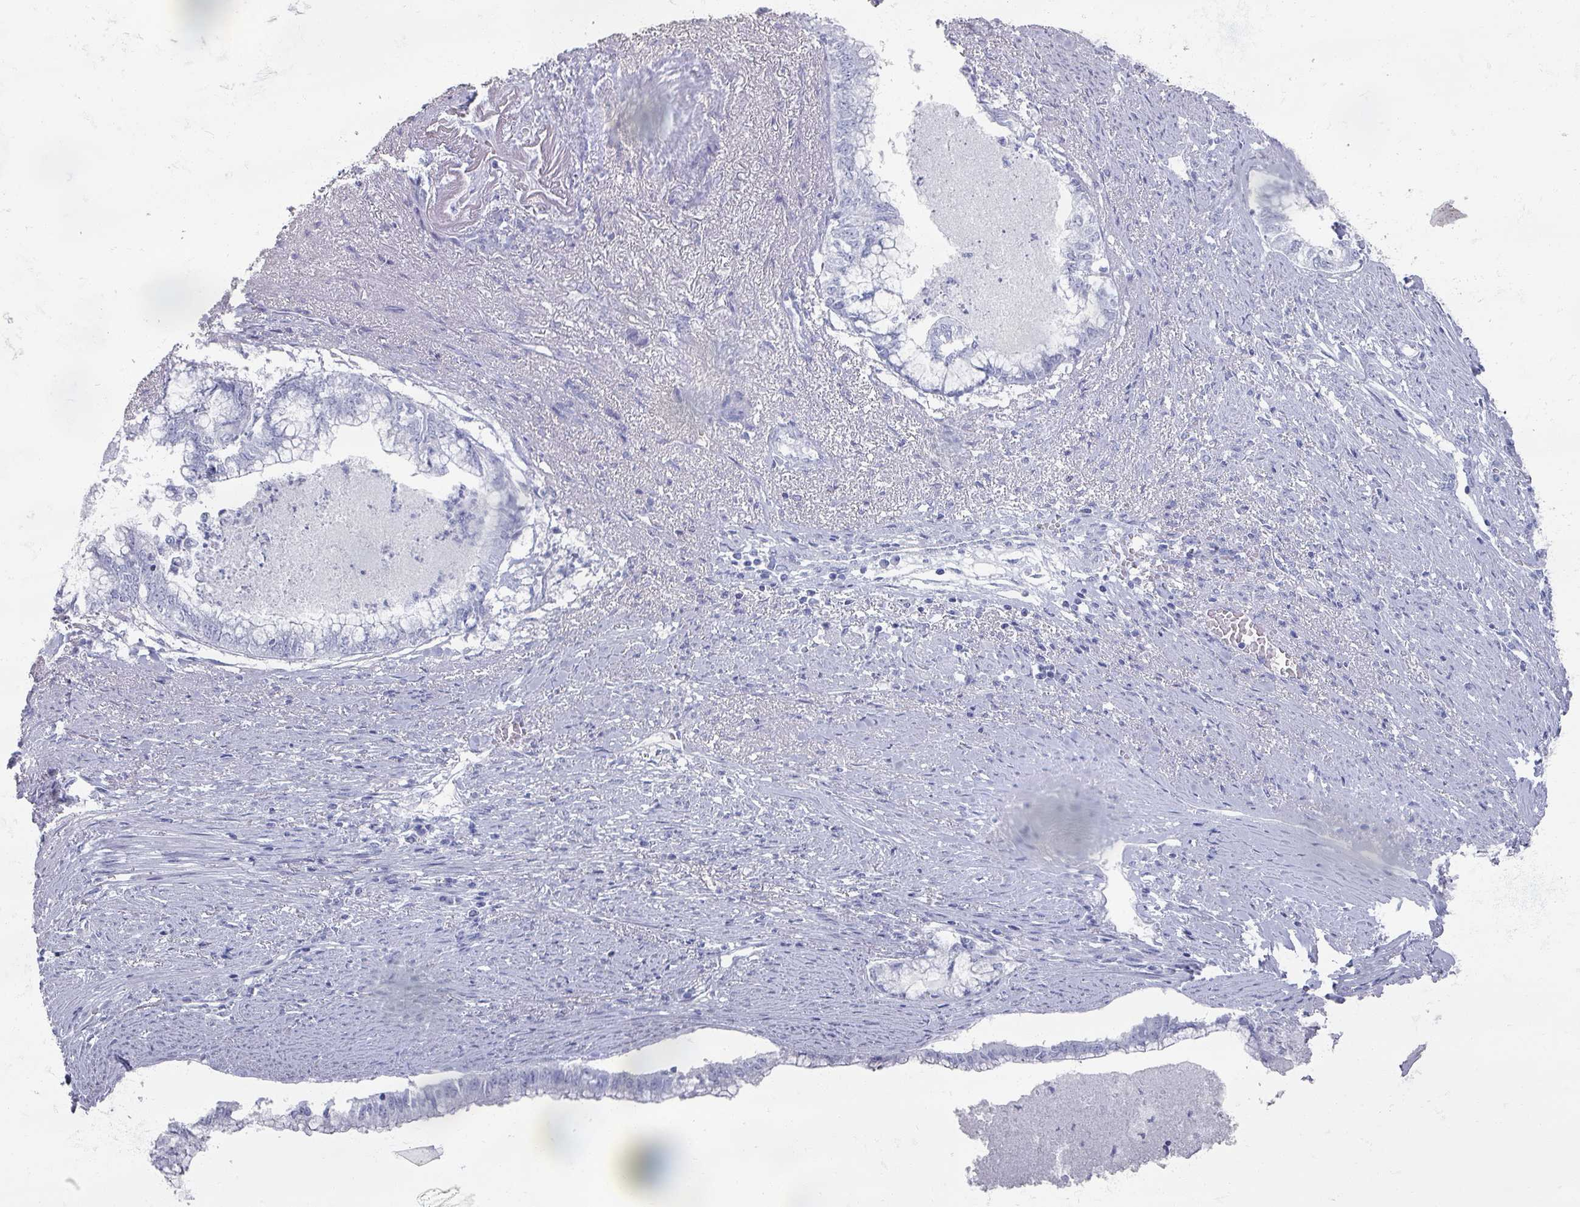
{"staining": {"intensity": "negative", "quantity": "none", "location": "none"}, "tissue": "endometrial cancer", "cell_type": "Tumor cells", "image_type": "cancer", "snomed": [{"axis": "morphology", "description": "Adenocarcinoma, NOS"}, {"axis": "topography", "description": "Endometrium"}], "caption": "Immunohistochemistry (IHC) image of neoplastic tissue: human endometrial adenocarcinoma stained with DAB (3,3'-diaminobenzidine) demonstrates no significant protein staining in tumor cells.", "gene": "OMG", "patient": {"sex": "female", "age": 79}}